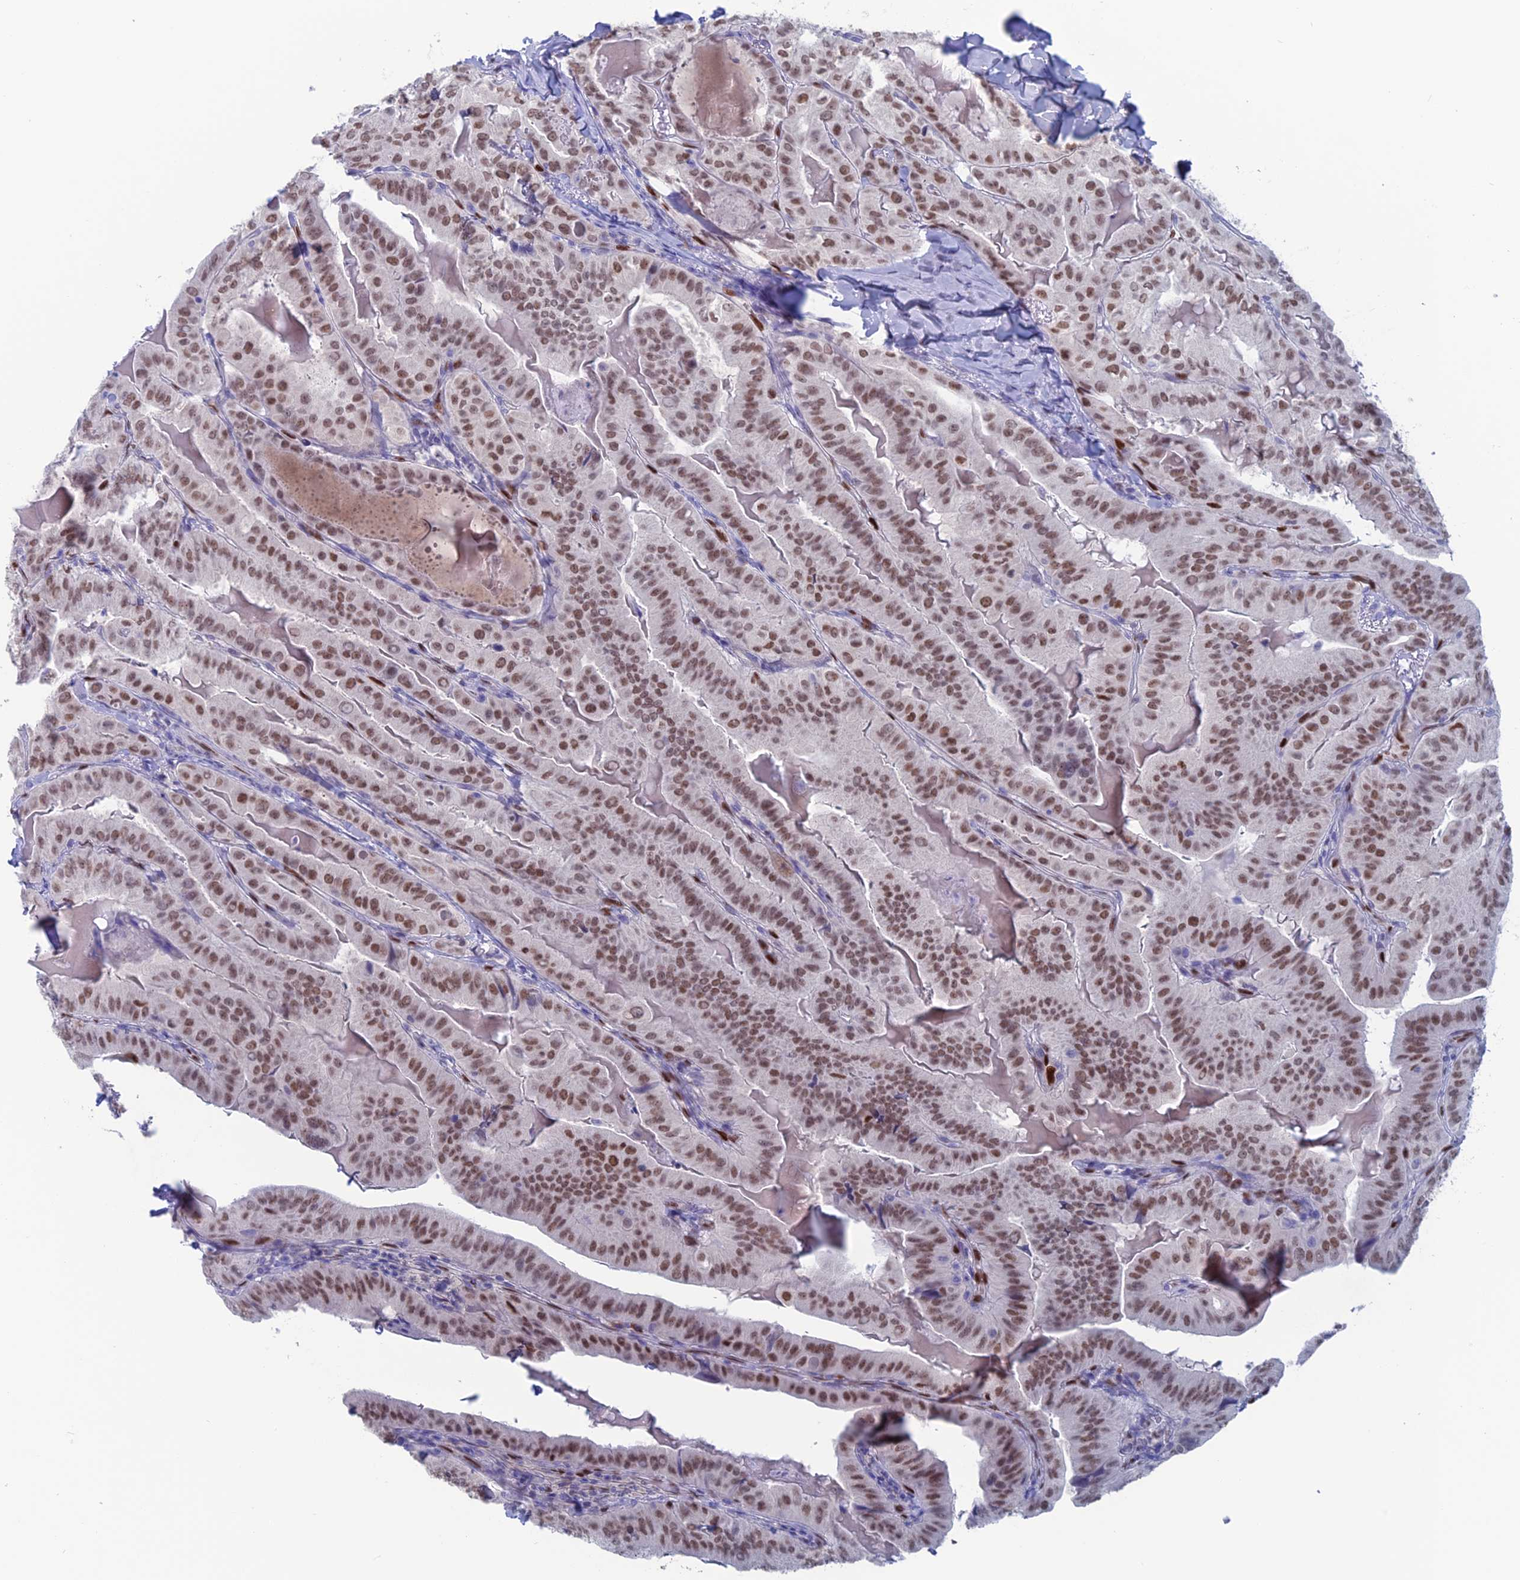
{"staining": {"intensity": "moderate", "quantity": ">75%", "location": "nuclear"}, "tissue": "thyroid cancer", "cell_type": "Tumor cells", "image_type": "cancer", "snomed": [{"axis": "morphology", "description": "Papillary adenocarcinoma, NOS"}, {"axis": "topography", "description": "Thyroid gland"}], "caption": "A high-resolution histopathology image shows immunohistochemistry staining of thyroid papillary adenocarcinoma, which shows moderate nuclear positivity in about >75% of tumor cells.", "gene": "NOL4L", "patient": {"sex": "female", "age": 68}}